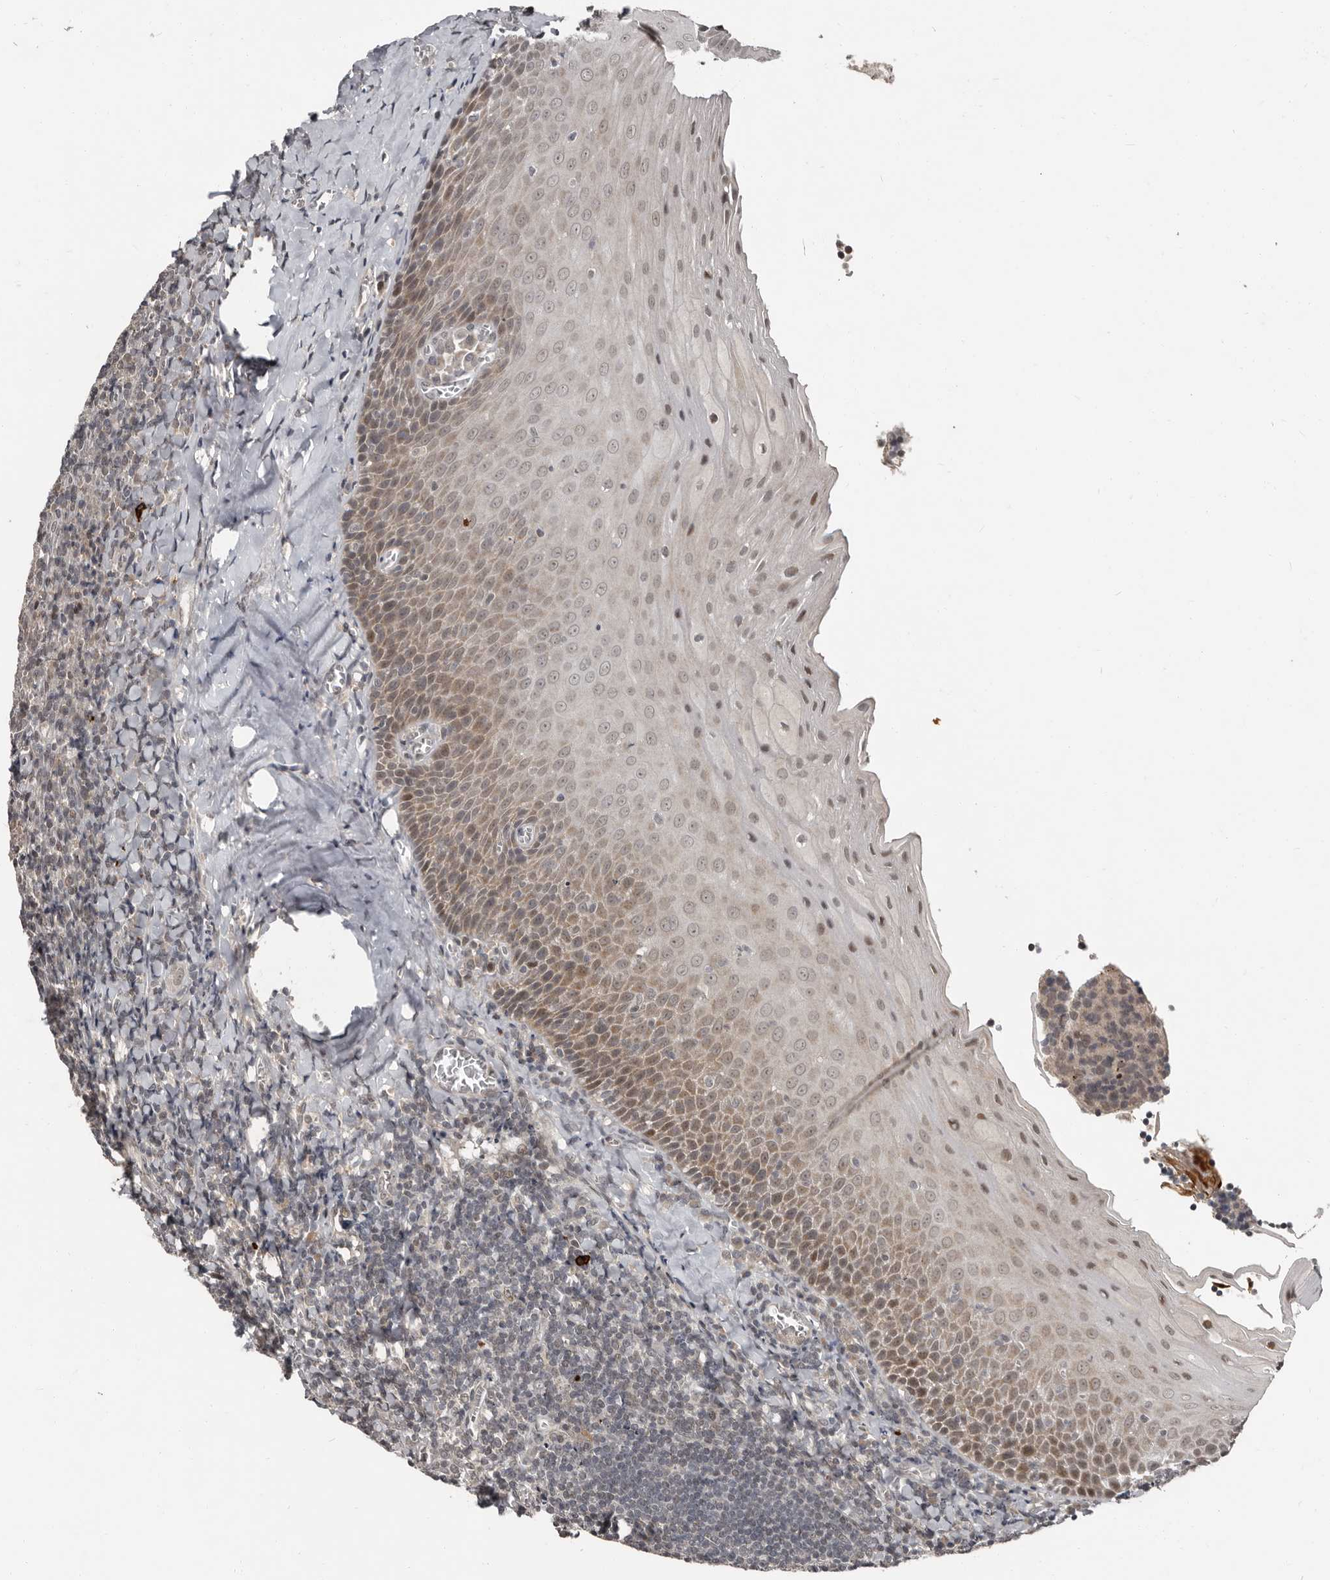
{"staining": {"intensity": "negative", "quantity": "none", "location": "none"}, "tissue": "tonsil", "cell_type": "Germinal center cells", "image_type": "normal", "snomed": [{"axis": "morphology", "description": "Normal tissue, NOS"}, {"axis": "topography", "description": "Tonsil"}], "caption": "This is an immunohistochemistry image of benign tonsil. There is no positivity in germinal center cells.", "gene": "APOL6", "patient": {"sex": "male", "age": 27}}